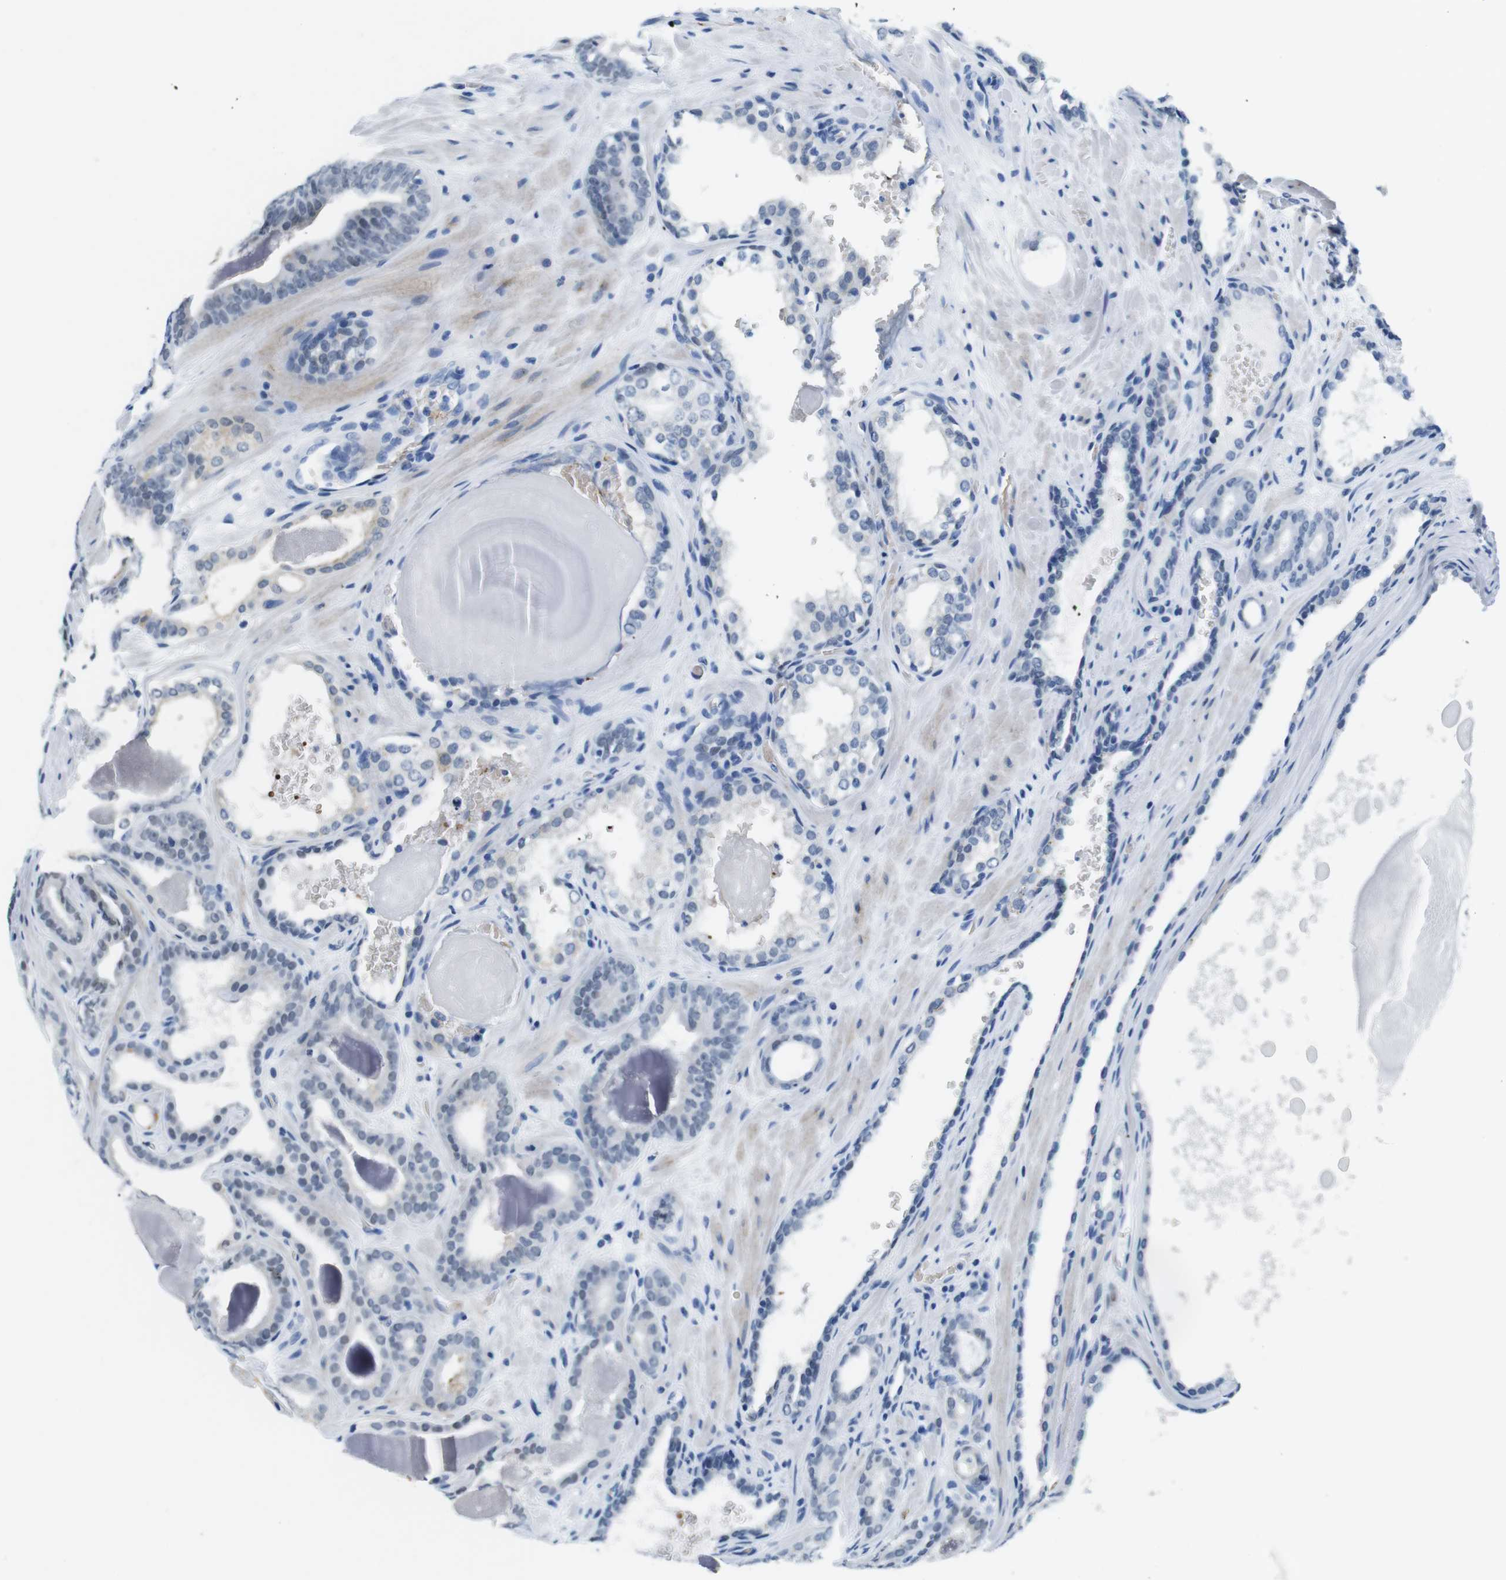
{"staining": {"intensity": "negative", "quantity": "none", "location": "none"}, "tissue": "prostate cancer", "cell_type": "Tumor cells", "image_type": "cancer", "snomed": [{"axis": "morphology", "description": "Adenocarcinoma, High grade"}, {"axis": "topography", "description": "Prostate"}], "caption": "Adenocarcinoma (high-grade) (prostate) was stained to show a protein in brown. There is no significant positivity in tumor cells.", "gene": "TFAP2C", "patient": {"sex": "male", "age": 60}}